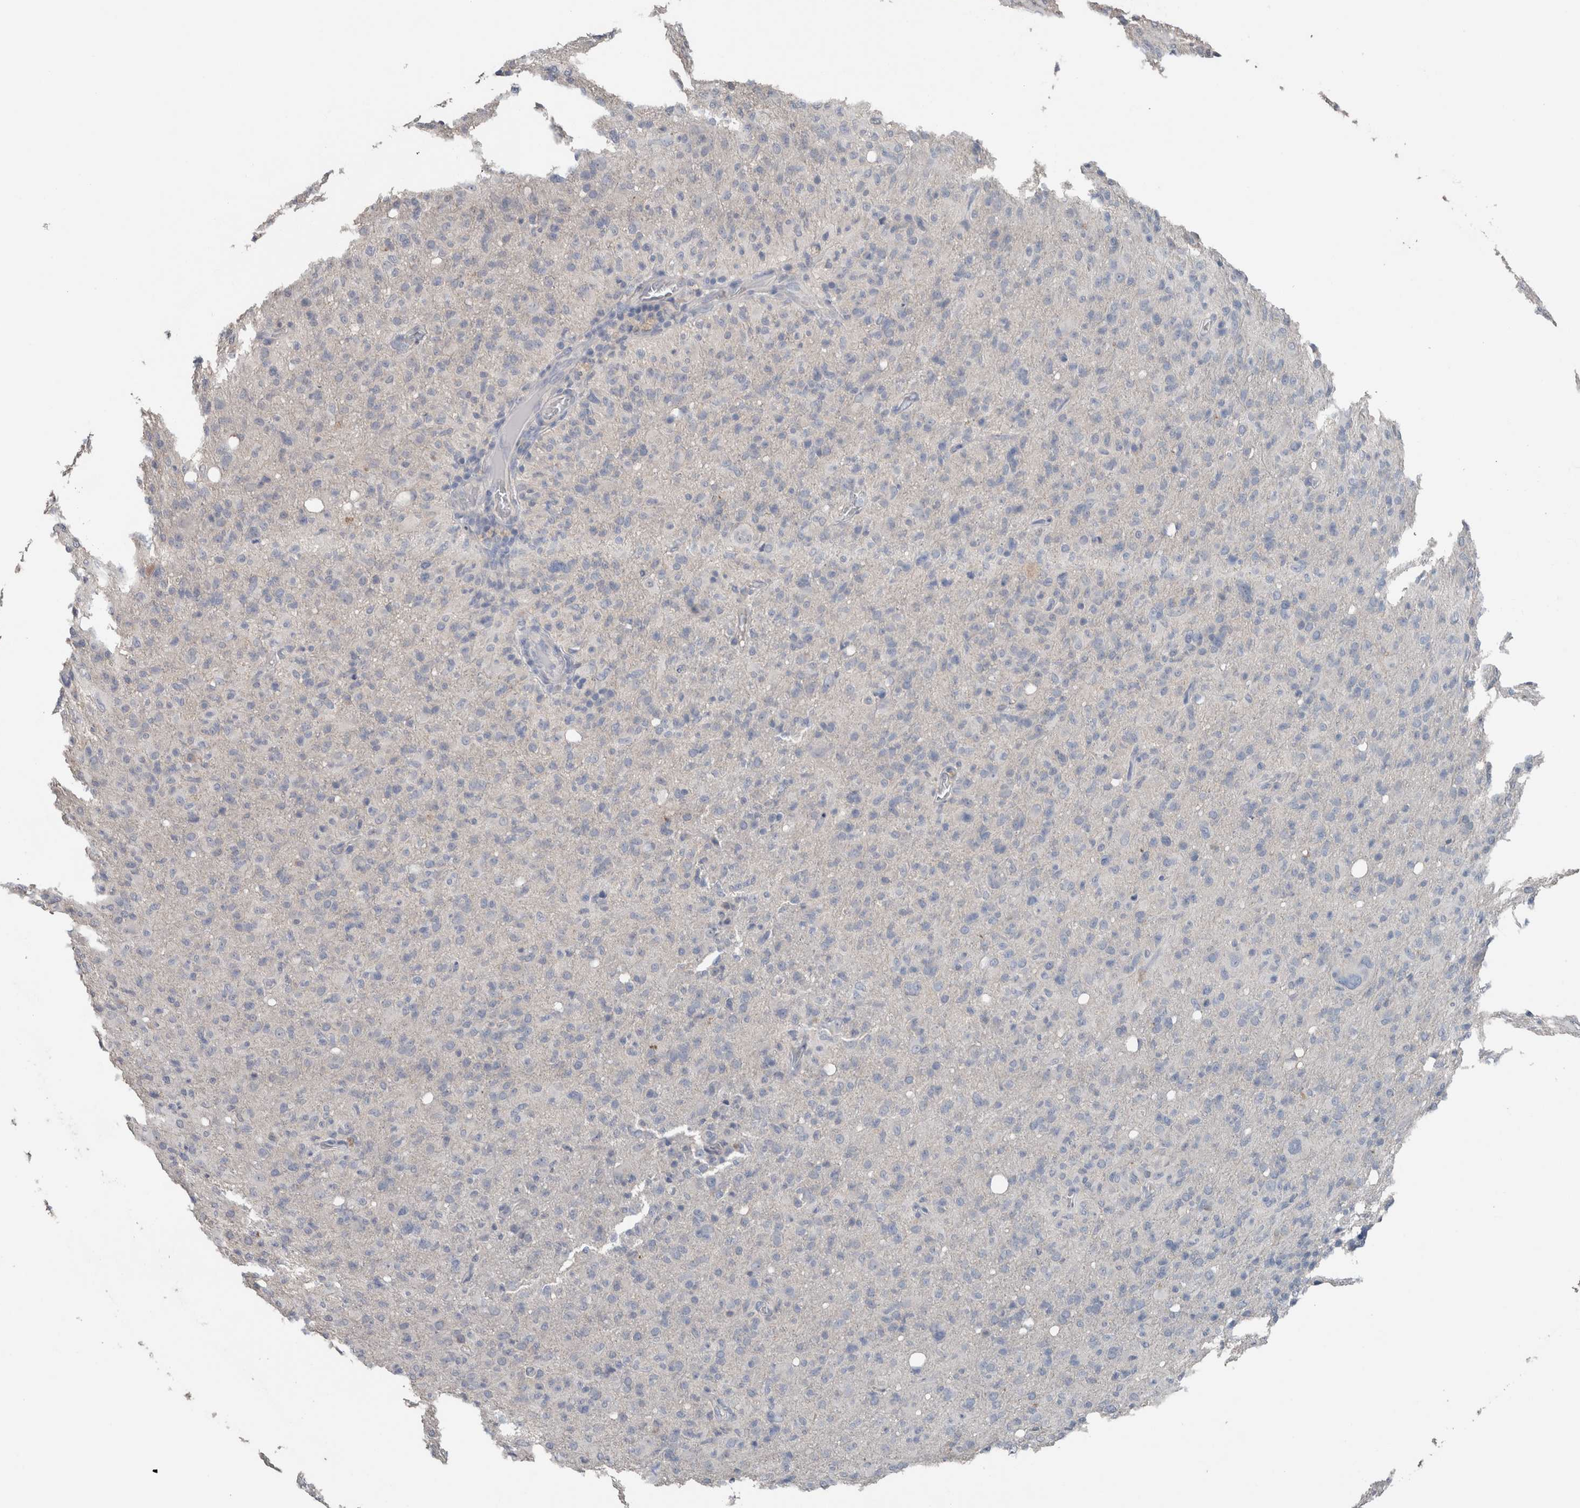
{"staining": {"intensity": "negative", "quantity": "none", "location": "none"}, "tissue": "glioma", "cell_type": "Tumor cells", "image_type": "cancer", "snomed": [{"axis": "morphology", "description": "Glioma, malignant, High grade"}, {"axis": "topography", "description": "Brain"}], "caption": "A high-resolution micrograph shows immunohistochemistry staining of malignant high-grade glioma, which demonstrates no significant positivity in tumor cells. The staining was performed using DAB to visualize the protein expression in brown, while the nuclei were stained in blue with hematoxylin (Magnification: 20x).", "gene": "CRNN", "patient": {"sex": "female", "age": 57}}